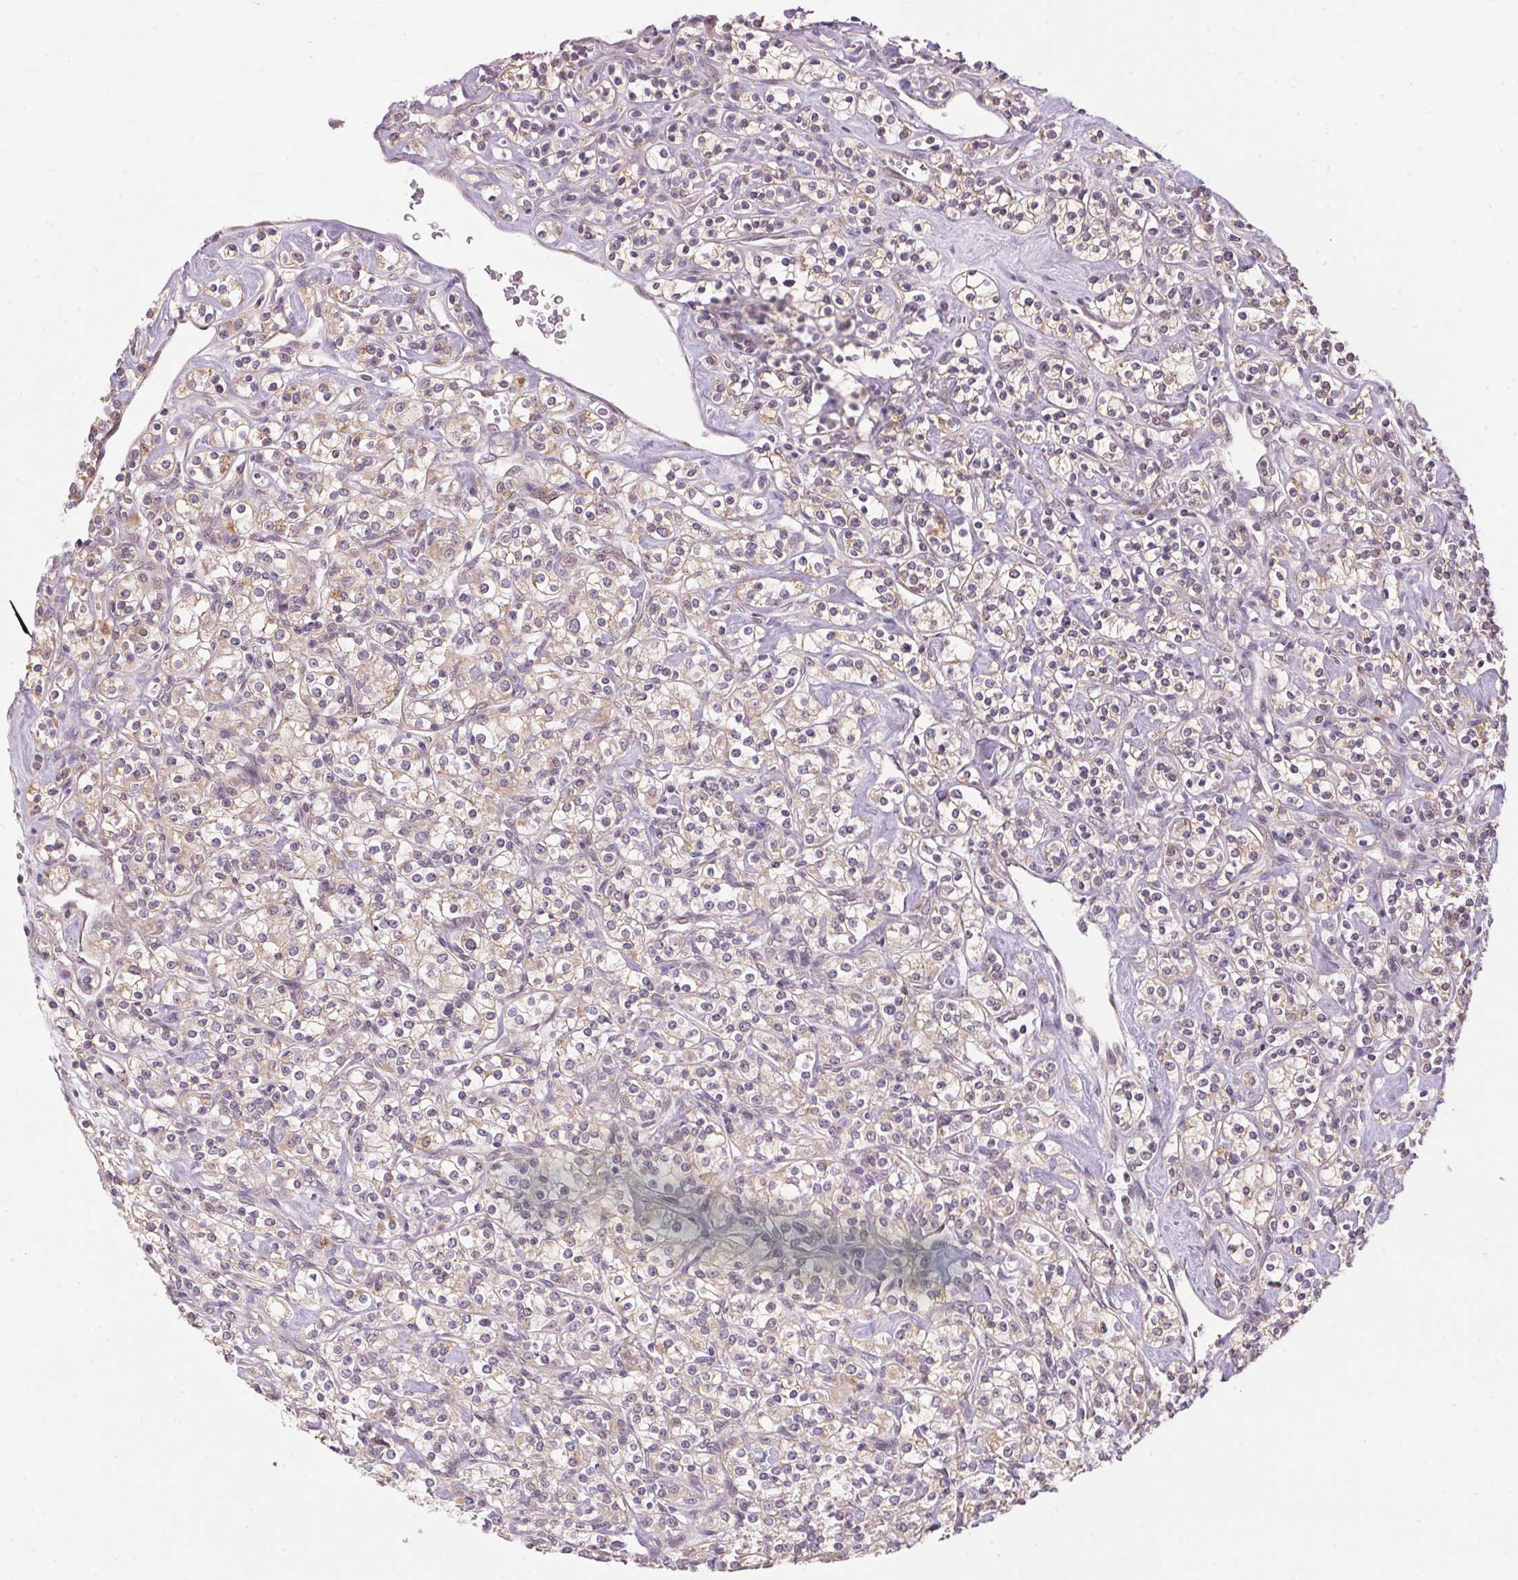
{"staining": {"intensity": "weak", "quantity": "25%-75%", "location": "cytoplasmic/membranous"}, "tissue": "renal cancer", "cell_type": "Tumor cells", "image_type": "cancer", "snomed": [{"axis": "morphology", "description": "Adenocarcinoma, NOS"}, {"axis": "topography", "description": "Kidney"}], "caption": "There is low levels of weak cytoplasmic/membranous staining in tumor cells of renal cancer (adenocarcinoma), as demonstrated by immunohistochemical staining (brown color).", "gene": "SC5D", "patient": {"sex": "male", "age": 77}}